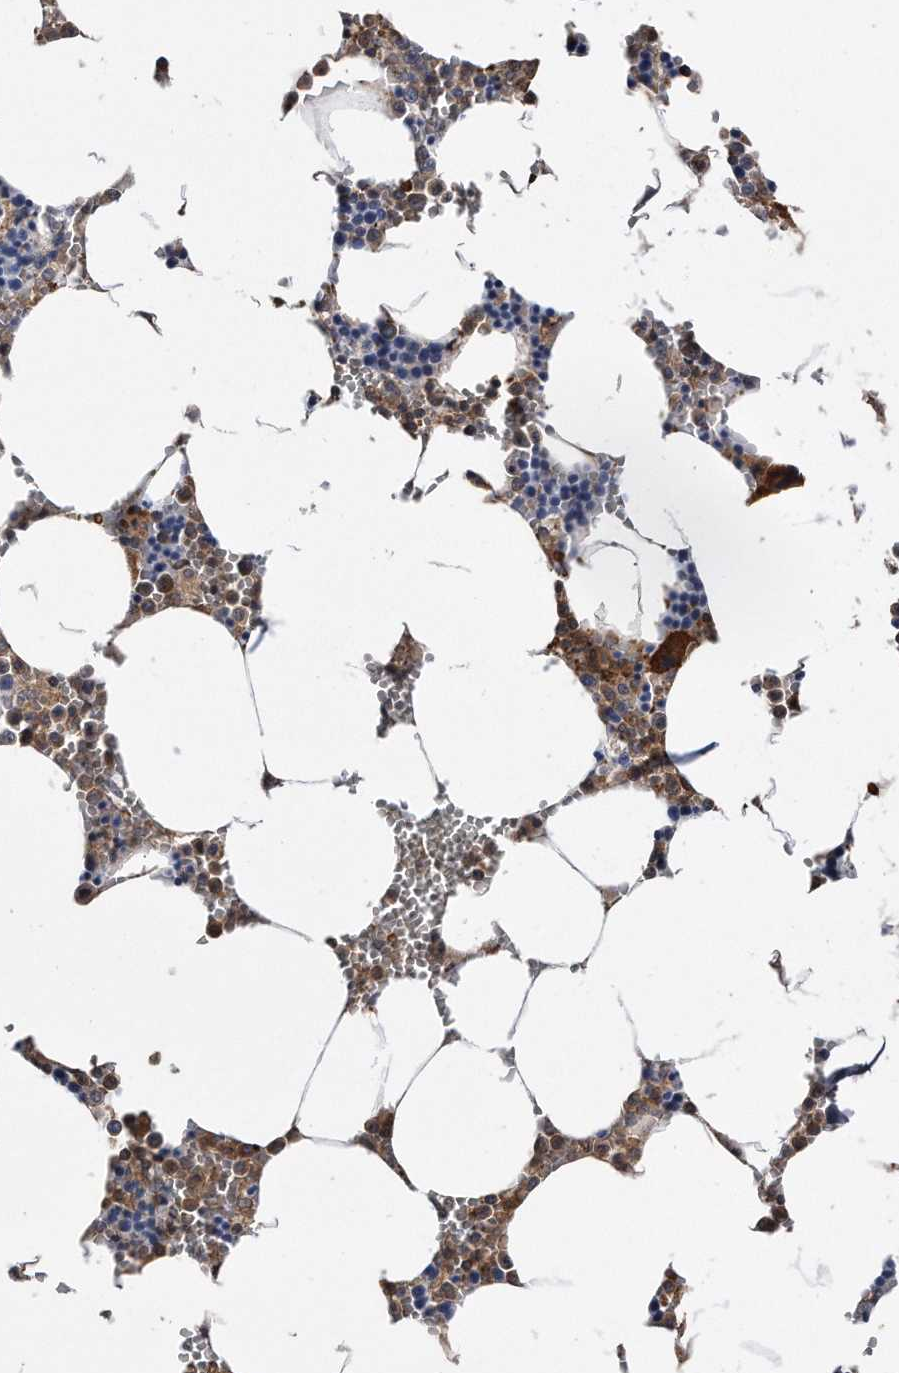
{"staining": {"intensity": "strong", "quantity": "<25%", "location": "cytoplasmic/membranous"}, "tissue": "bone marrow", "cell_type": "Hematopoietic cells", "image_type": "normal", "snomed": [{"axis": "morphology", "description": "Normal tissue, NOS"}, {"axis": "topography", "description": "Bone marrow"}], "caption": "Immunohistochemistry (IHC) (DAB) staining of unremarkable human bone marrow demonstrates strong cytoplasmic/membranous protein positivity in approximately <25% of hematopoietic cells.", "gene": "KCND3", "patient": {"sex": "male", "age": 70}}